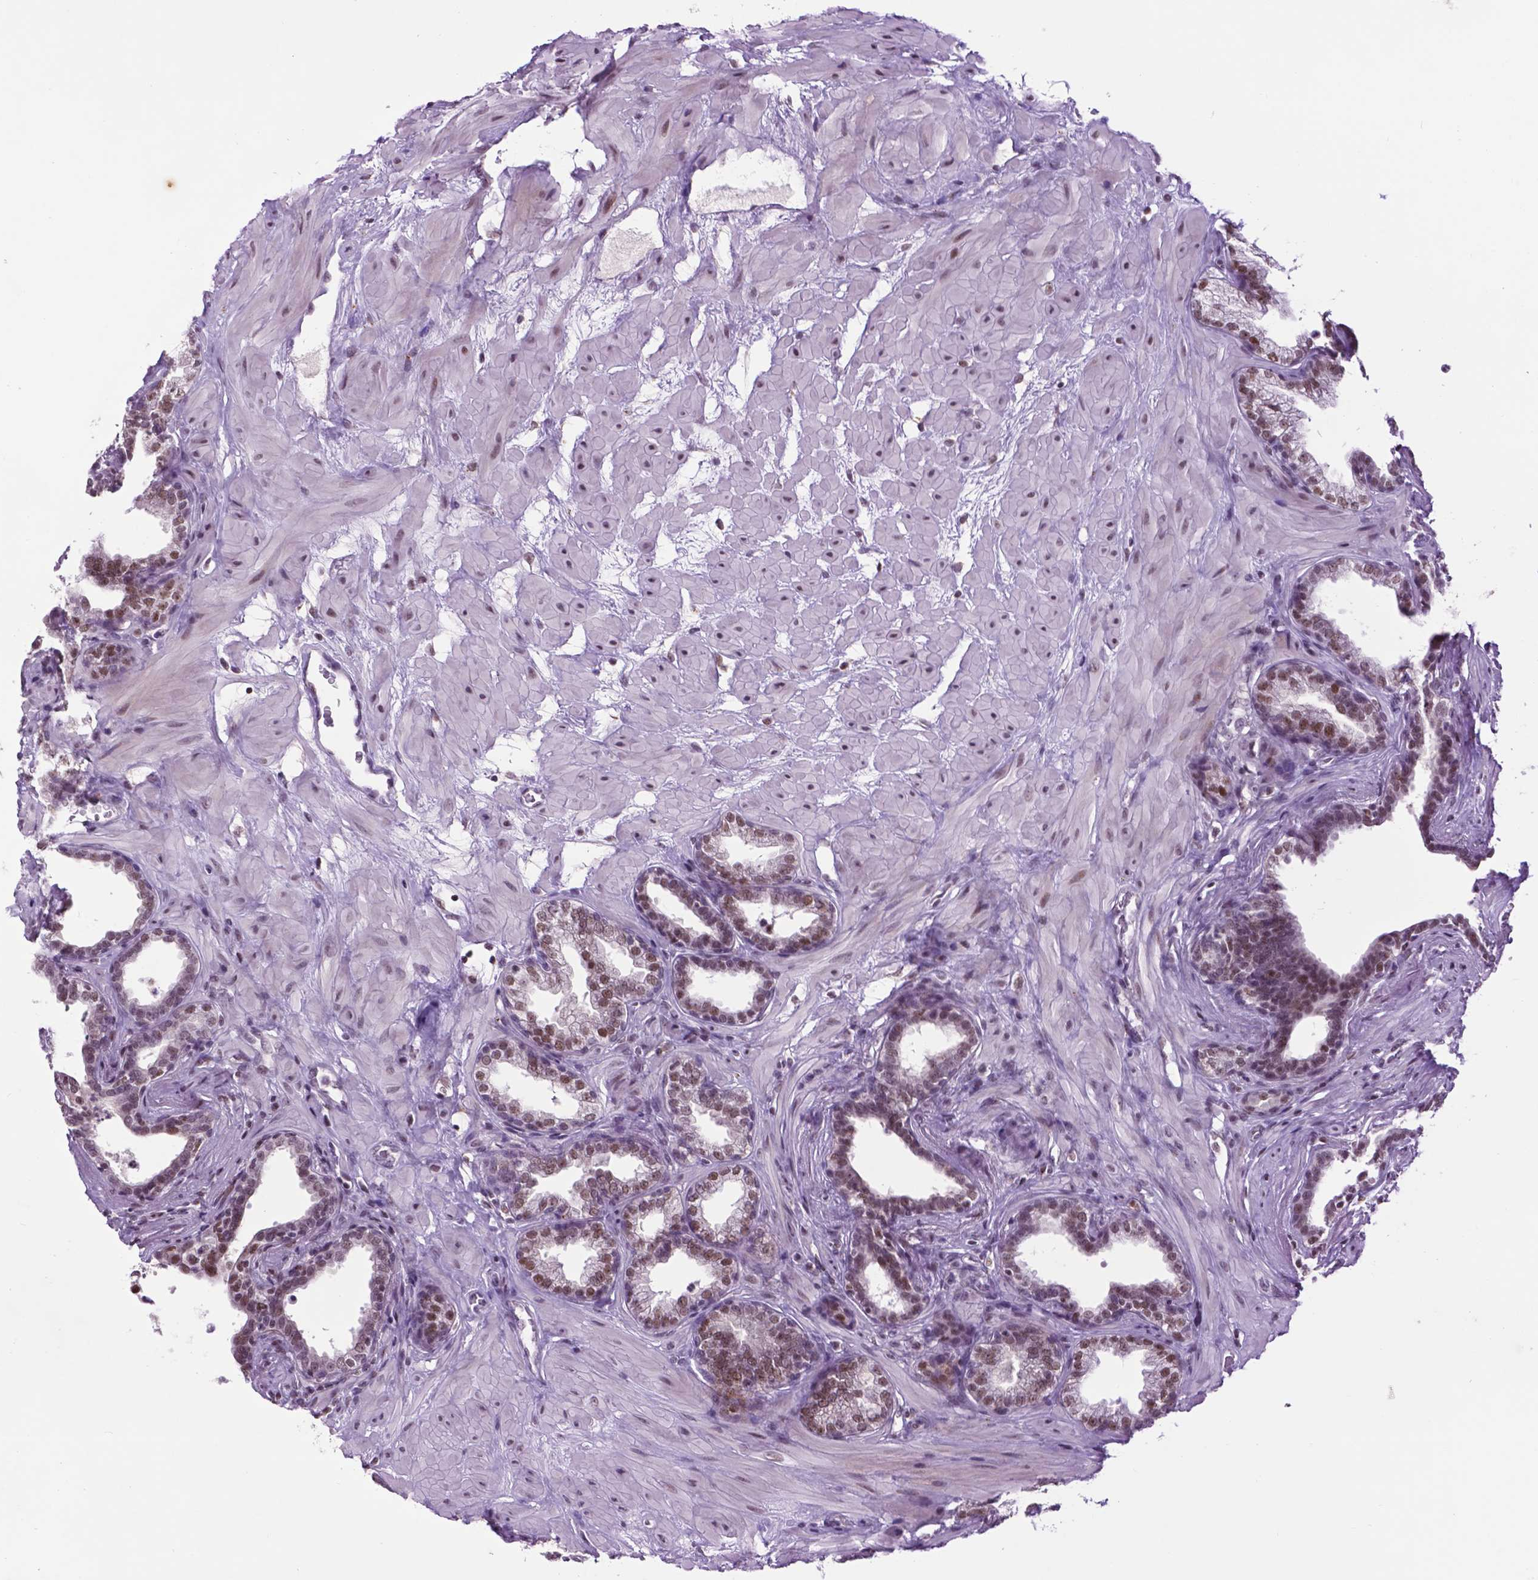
{"staining": {"intensity": "moderate", "quantity": ">75%", "location": "nuclear"}, "tissue": "prostate", "cell_type": "Glandular cells", "image_type": "normal", "snomed": [{"axis": "morphology", "description": "Normal tissue, NOS"}, {"axis": "topography", "description": "Prostate"}], "caption": "High-power microscopy captured an IHC histopathology image of unremarkable prostate, revealing moderate nuclear positivity in about >75% of glandular cells.", "gene": "EAF1", "patient": {"sex": "male", "age": 37}}